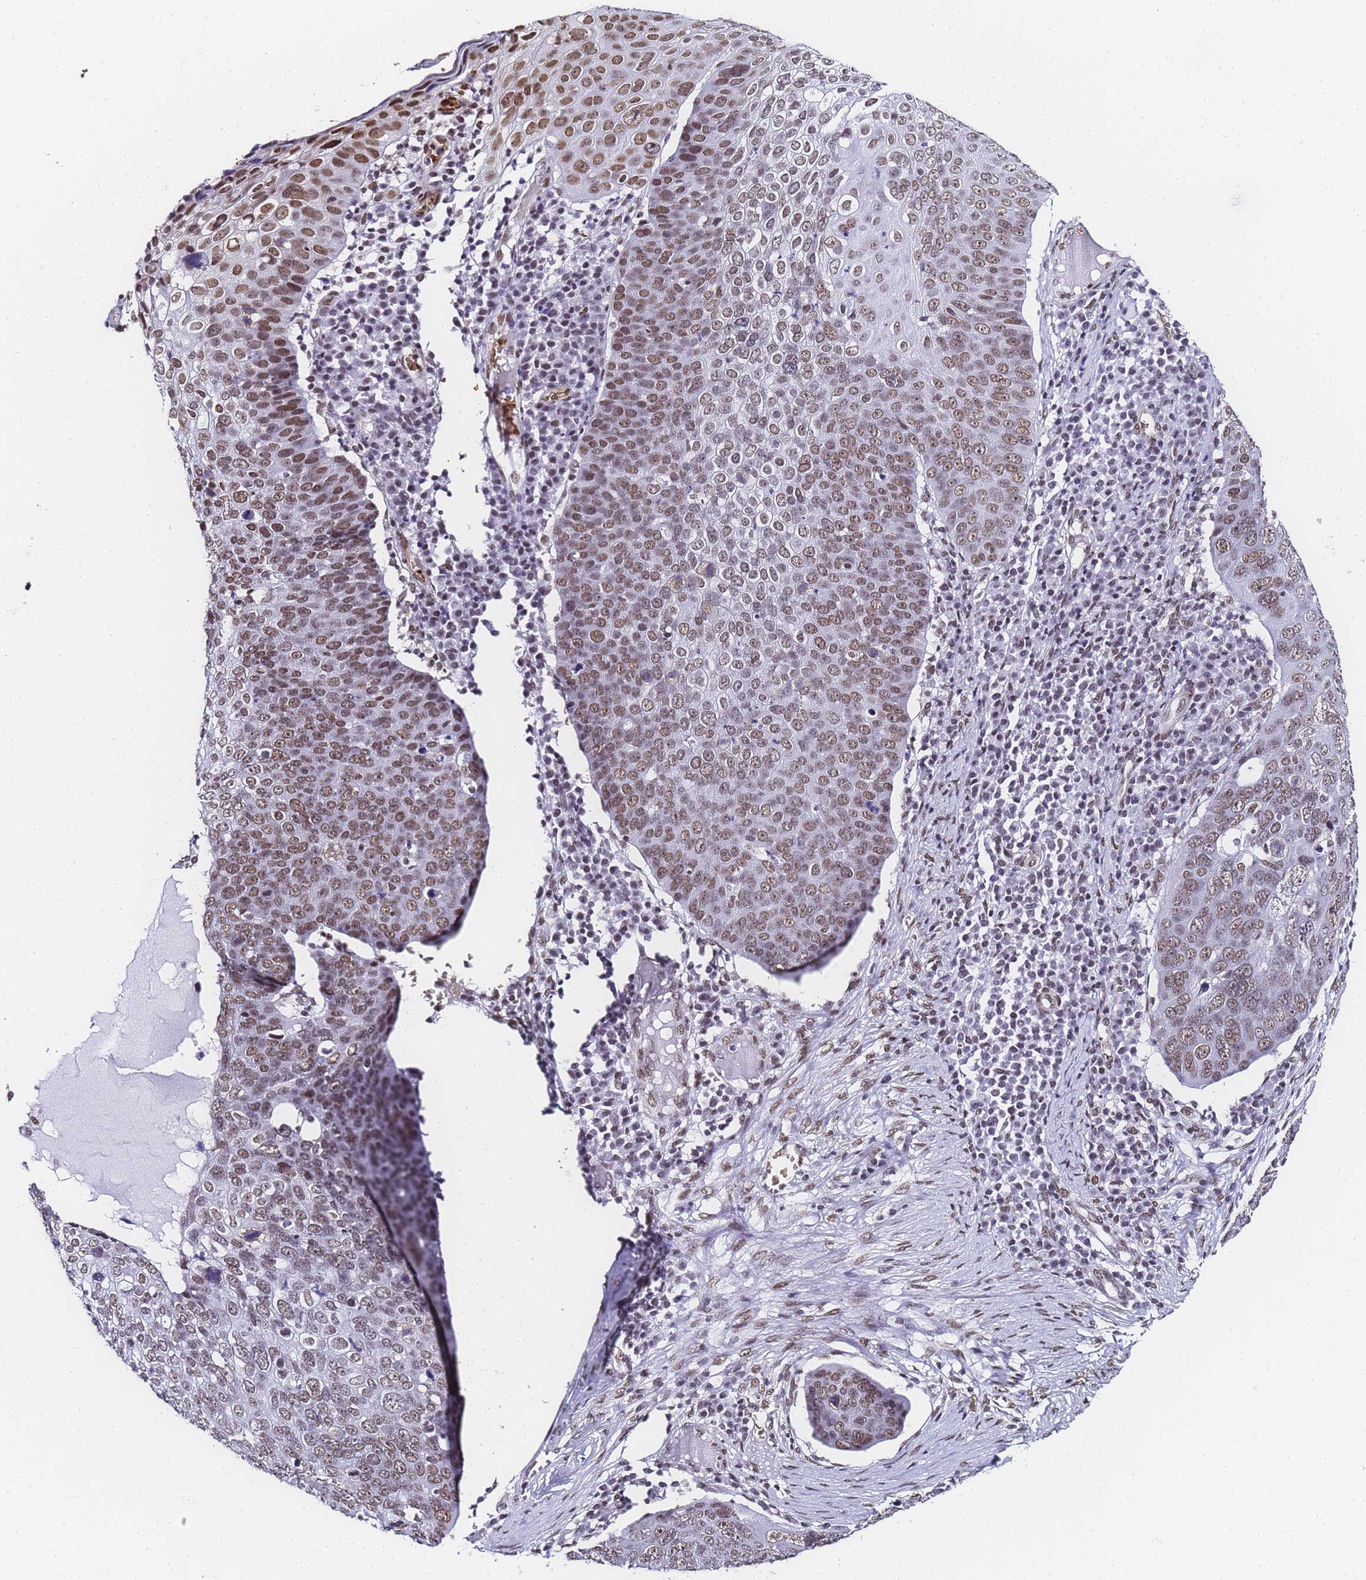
{"staining": {"intensity": "moderate", "quantity": ">75%", "location": "nuclear"}, "tissue": "skin cancer", "cell_type": "Tumor cells", "image_type": "cancer", "snomed": [{"axis": "morphology", "description": "Squamous cell carcinoma, NOS"}, {"axis": "topography", "description": "Skin"}], "caption": "Human skin cancer stained with a brown dye exhibits moderate nuclear positive expression in approximately >75% of tumor cells.", "gene": "POLR1A", "patient": {"sex": "male", "age": 71}}